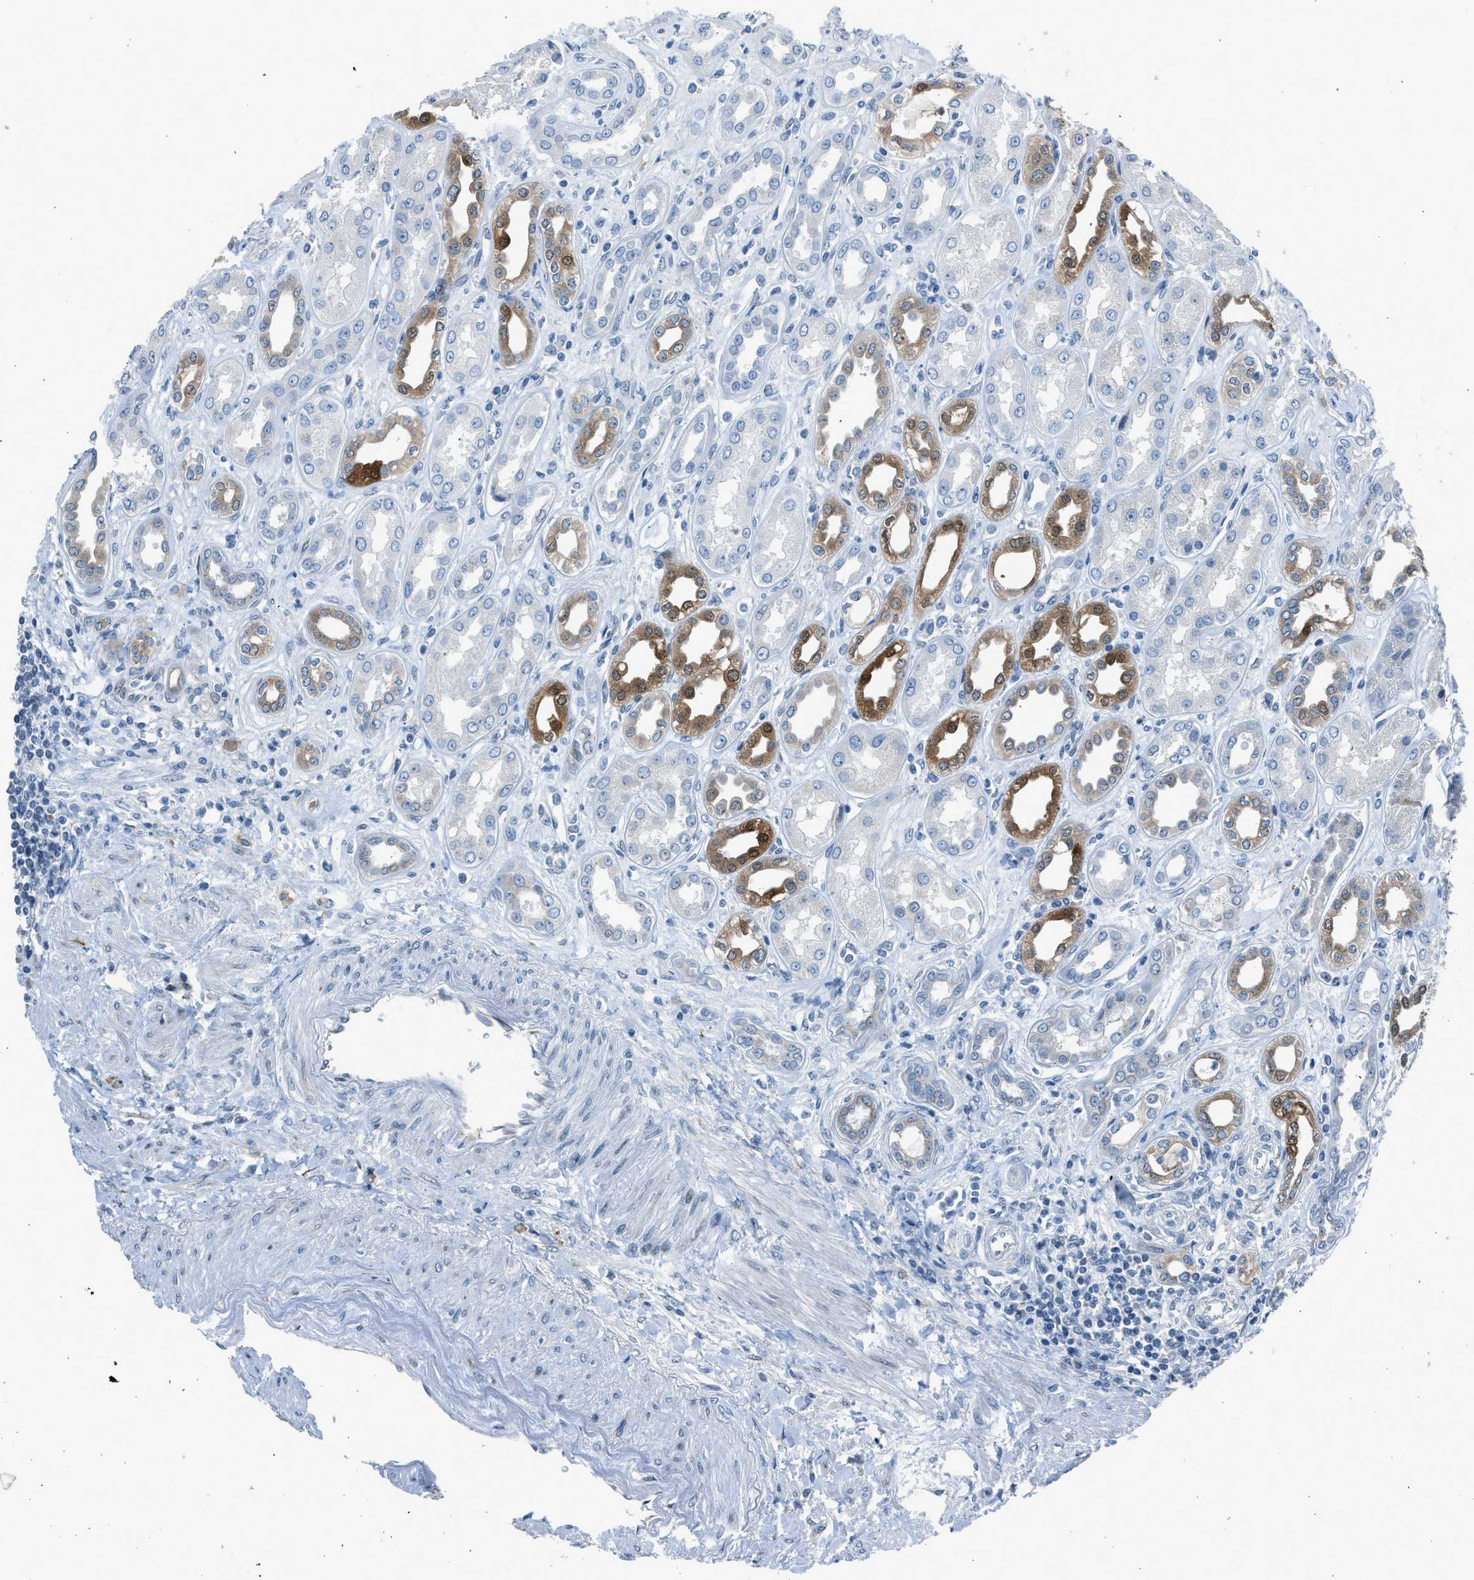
{"staining": {"intensity": "weak", "quantity": "<25%", "location": "cytoplasmic/membranous"}, "tissue": "kidney", "cell_type": "Cells in glomeruli", "image_type": "normal", "snomed": [{"axis": "morphology", "description": "Normal tissue, NOS"}, {"axis": "topography", "description": "Kidney"}], "caption": "Immunohistochemistry of unremarkable human kidney displays no staining in cells in glomeruli. The staining was performed using DAB (3,3'-diaminobenzidine) to visualize the protein expression in brown, while the nuclei were stained in blue with hematoxylin (Magnification: 20x).", "gene": "RNF41", "patient": {"sex": "male", "age": 59}}